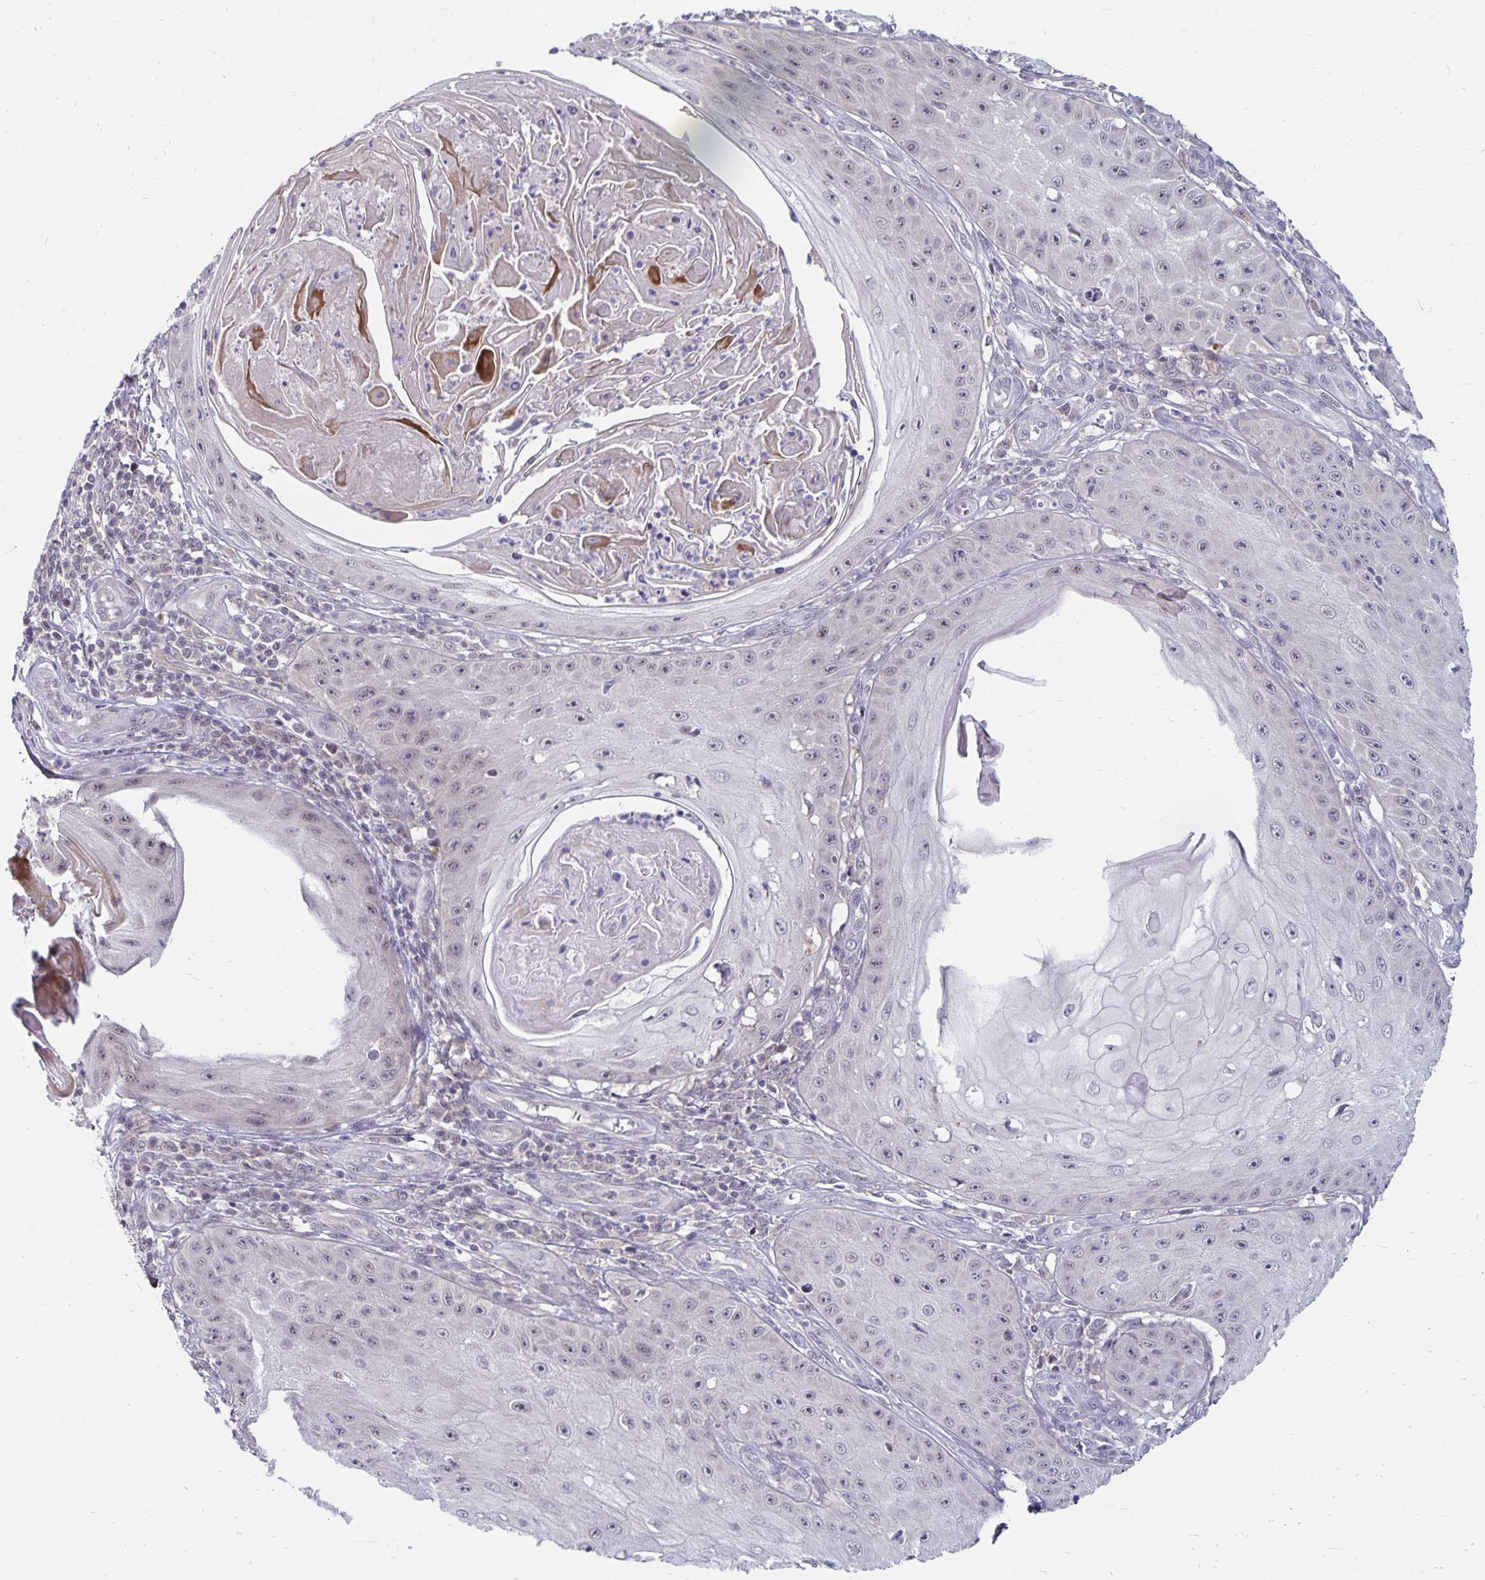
{"staining": {"intensity": "weak", "quantity": "<25%", "location": "nuclear"}, "tissue": "skin cancer", "cell_type": "Tumor cells", "image_type": "cancer", "snomed": [{"axis": "morphology", "description": "Squamous cell carcinoma, NOS"}, {"axis": "topography", "description": "Skin"}], "caption": "An image of human skin squamous cell carcinoma is negative for staining in tumor cells.", "gene": "EXOC6B", "patient": {"sex": "male", "age": 70}}